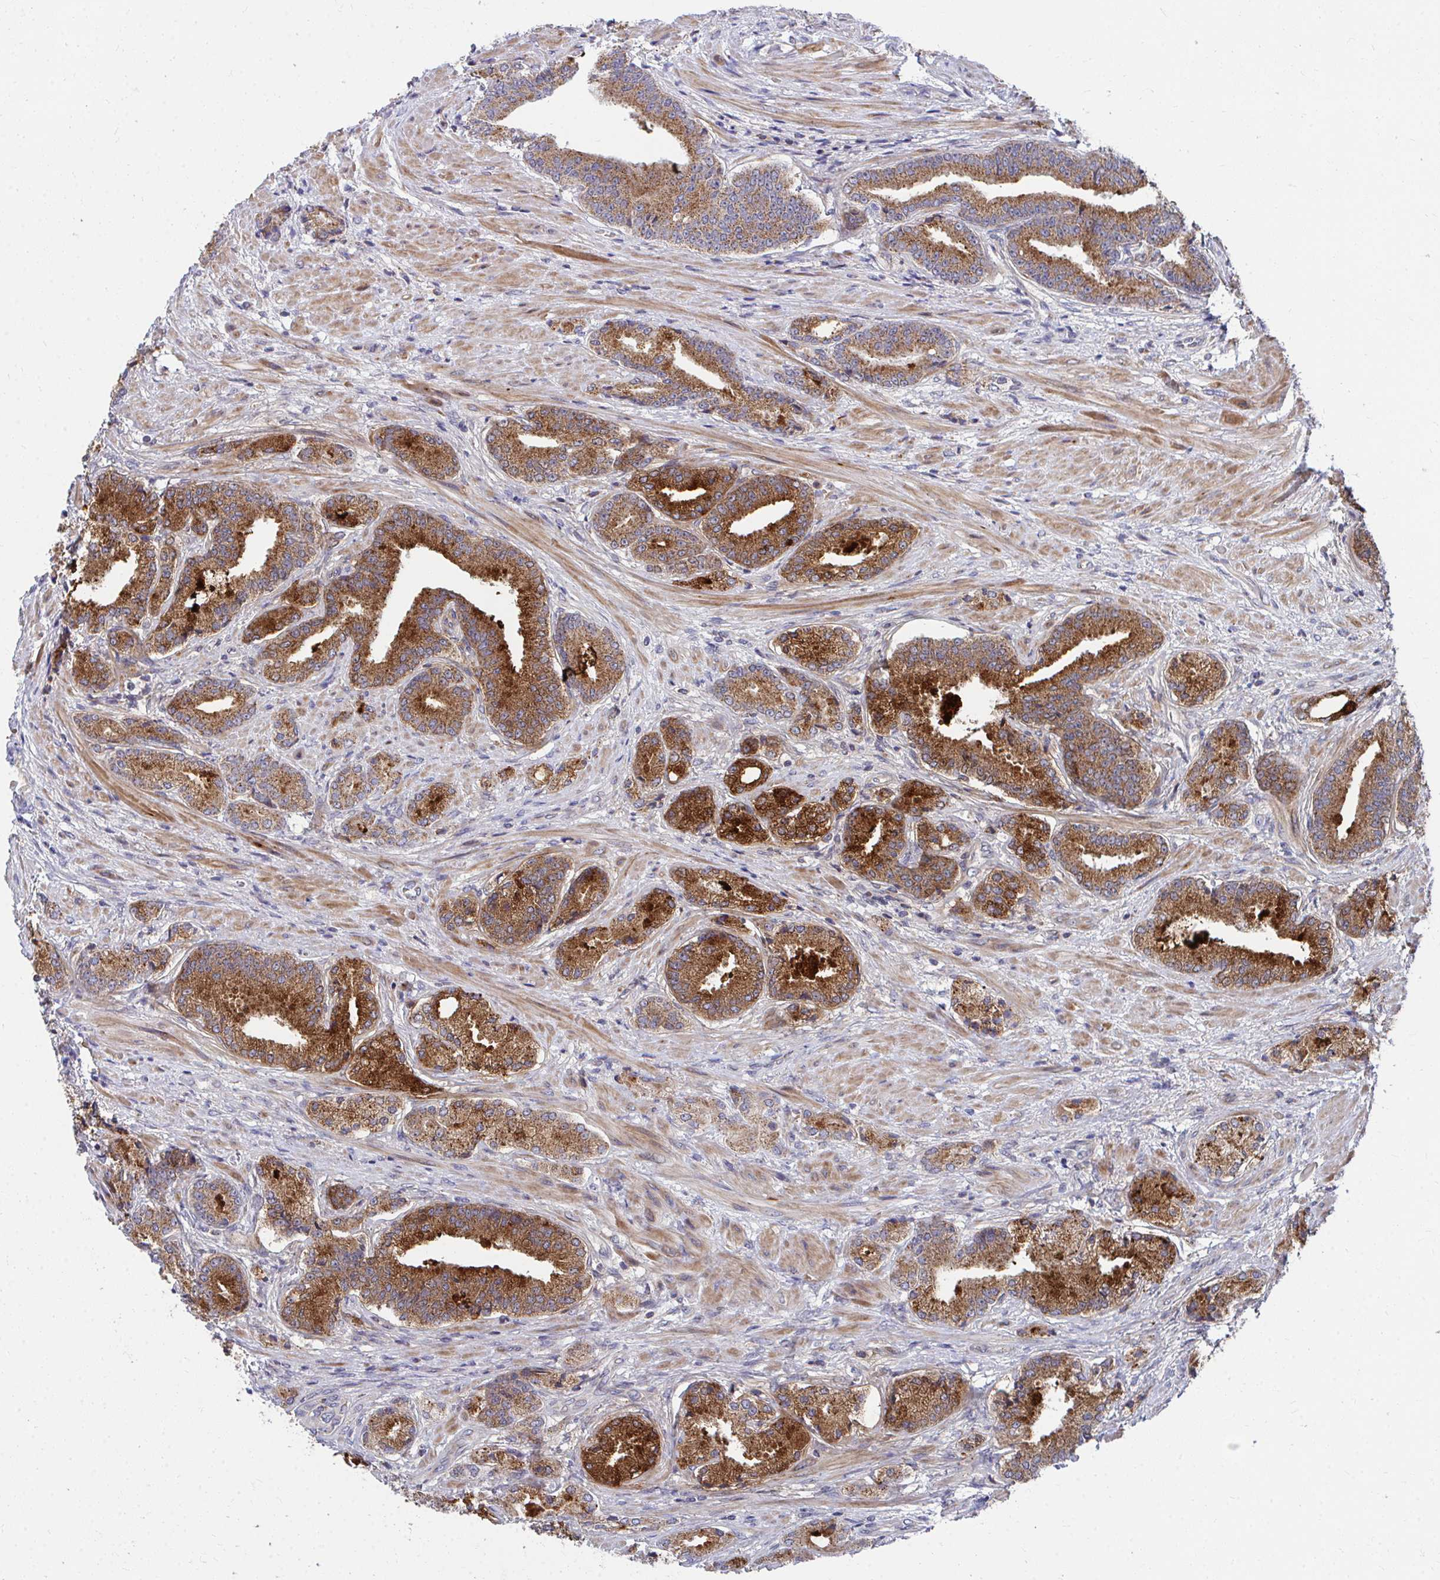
{"staining": {"intensity": "strong", "quantity": ">75%", "location": "cytoplasmic/membranous"}, "tissue": "prostate cancer", "cell_type": "Tumor cells", "image_type": "cancer", "snomed": [{"axis": "morphology", "description": "Adenocarcinoma, High grade"}, {"axis": "topography", "description": "Prostate and seminal vesicle, NOS"}], "caption": "Immunohistochemical staining of human high-grade adenocarcinoma (prostate) exhibits strong cytoplasmic/membranous protein staining in approximately >75% of tumor cells.", "gene": "PEX3", "patient": {"sex": "male", "age": 61}}